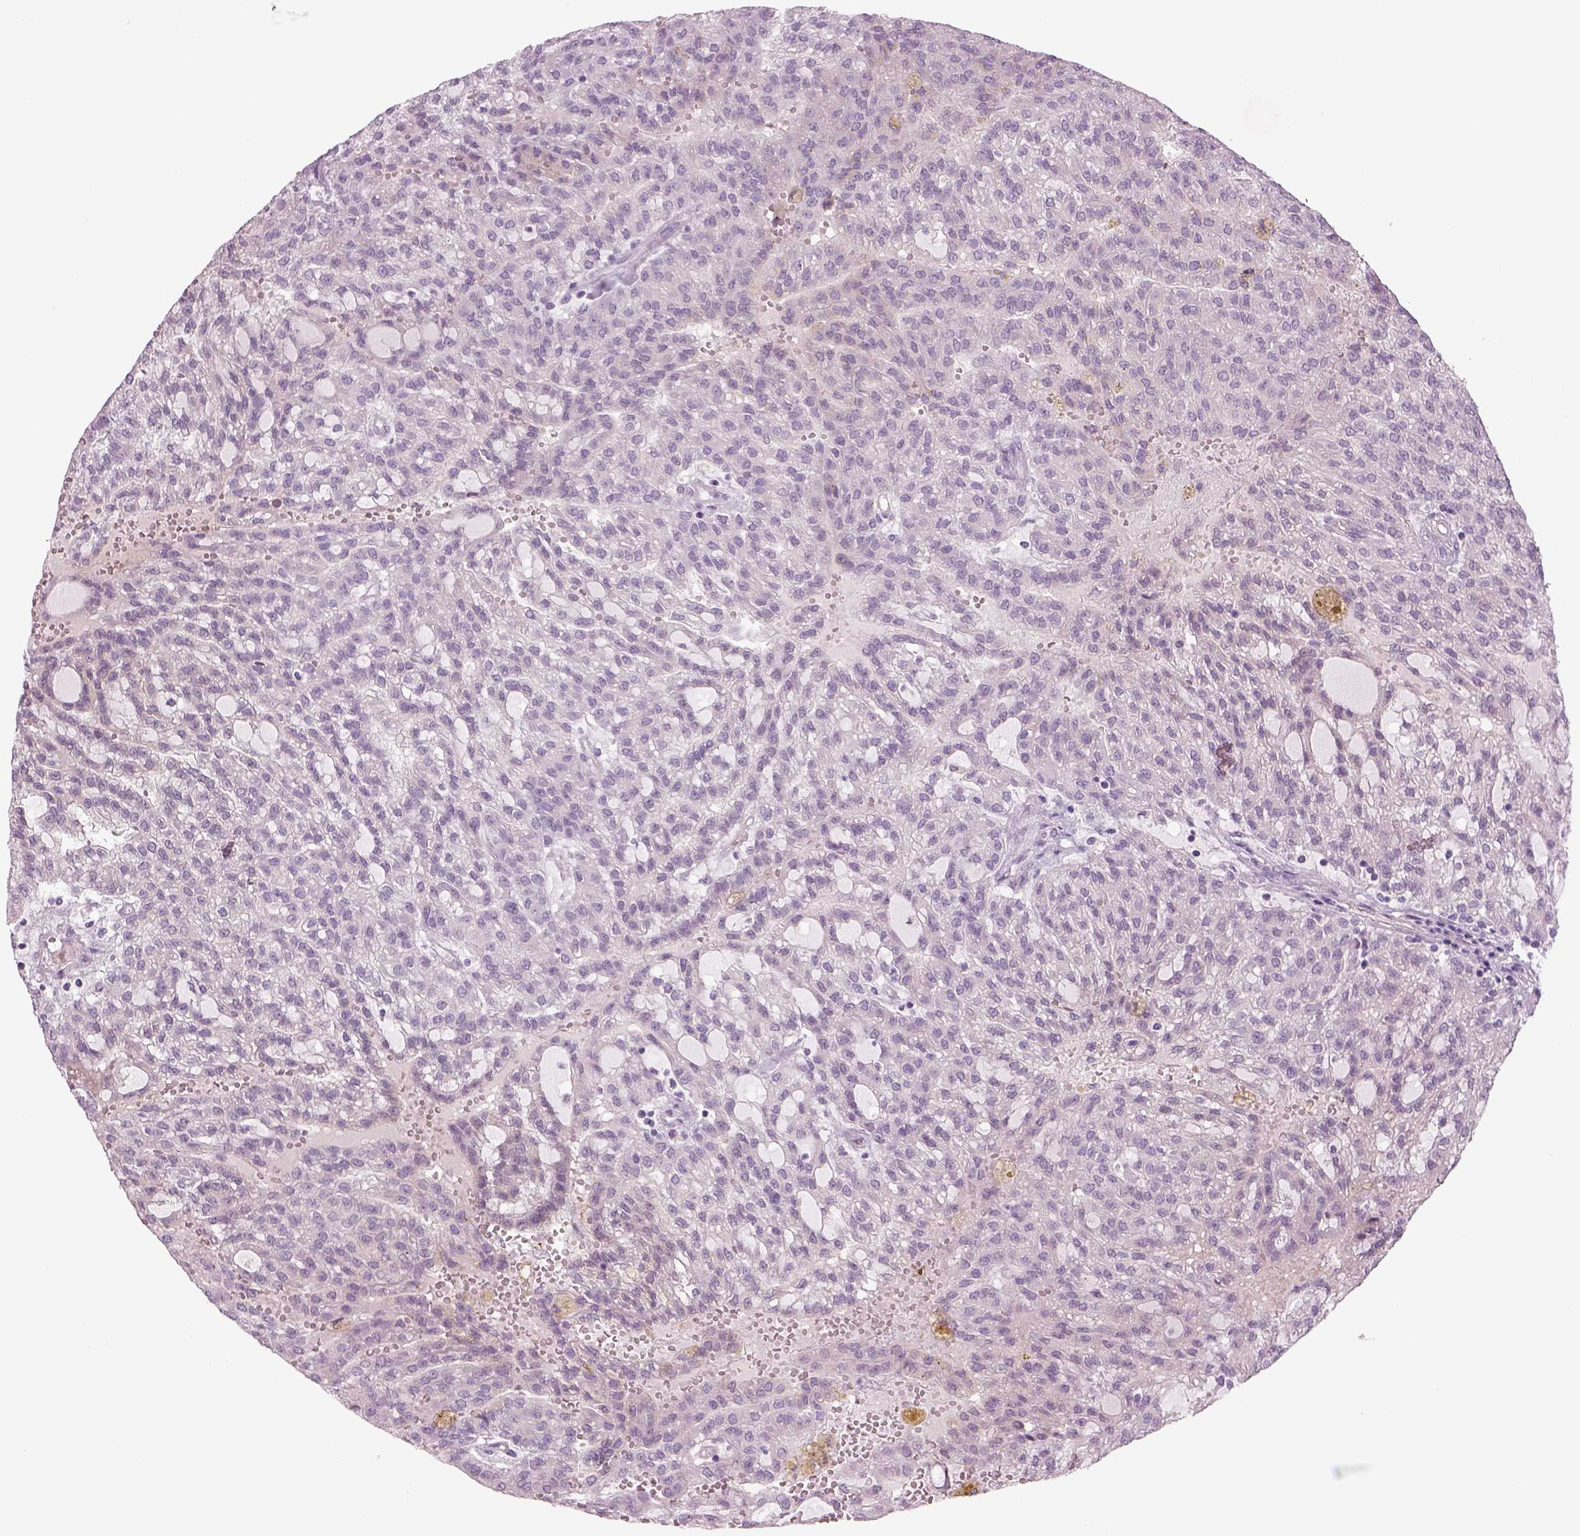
{"staining": {"intensity": "negative", "quantity": "none", "location": "none"}, "tissue": "renal cancer", "cell_type": "Tumor cells", "image_type": "cancer", "snomed": [{"axis": "morphology", "description": "Adenocarcinoma, NOS"}, {"axis": "topography", "description": "Kidney"}], "caption": "This histopathology image is of renal cancer (adenocarcinoma) stained with immunohistochemistry (IHC) to label a protein in brown with the nuclei are counter-stained blue. There is no staining in tumor cells.", "gene": "MDH1B", "patient": {"sex": "male", "age": 63}}